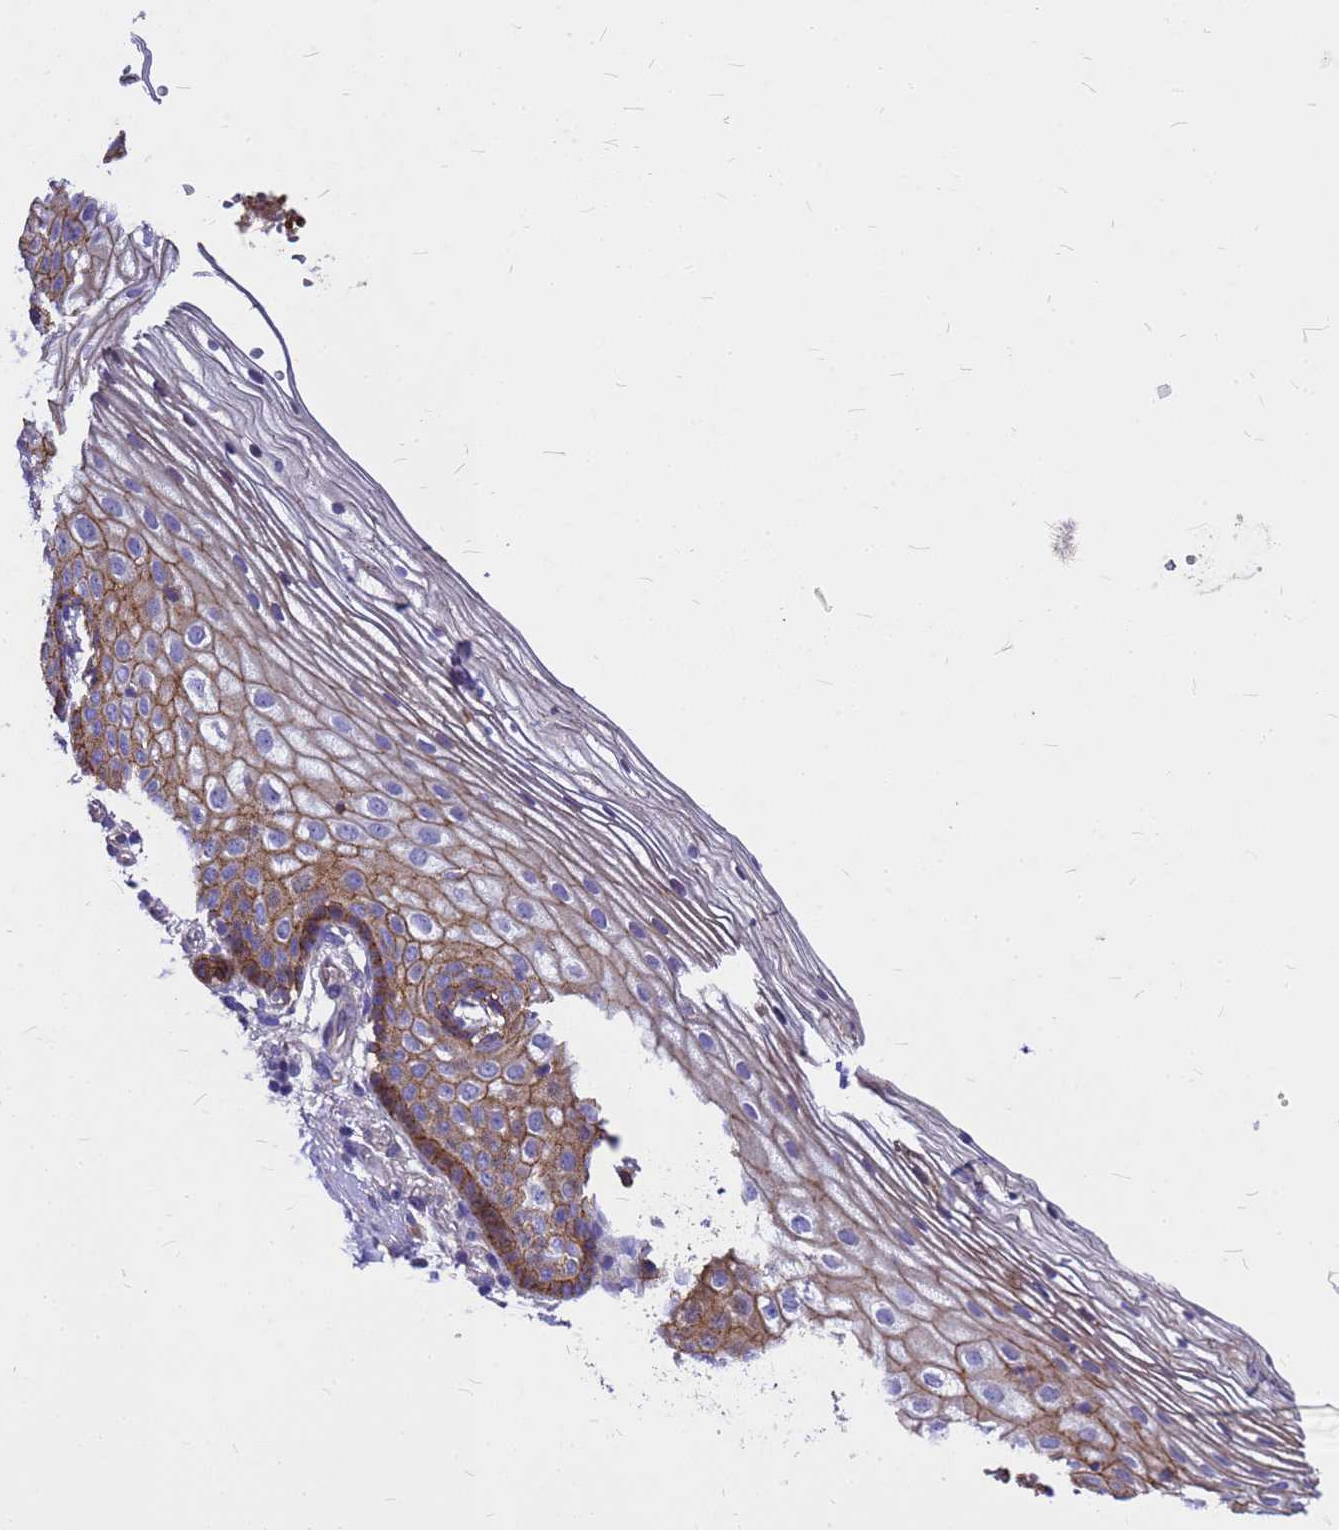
{"staining": {"intensity": "moderate", "quantity": "25%-75%", "location": "cytoplasmic/membranous"}, "tissue": "vagina", "cell_type": "Squamous epithelial cells", "image_type": "normal", "snomed": [{"axis": "morphology", "description": "Normal tissue, NOS"}, {"axis": "topography", "description": "Vagina"}], "caption": "This photomicrograph exhibits IHC staining of unremarkable human vagina, with medium moderate cytoplasmic/membranous positivity in approximately 25%-75% of squamous epithelial cells.", "gene": "FBXW5", "patient": {"sex": "female", "age": 60}}